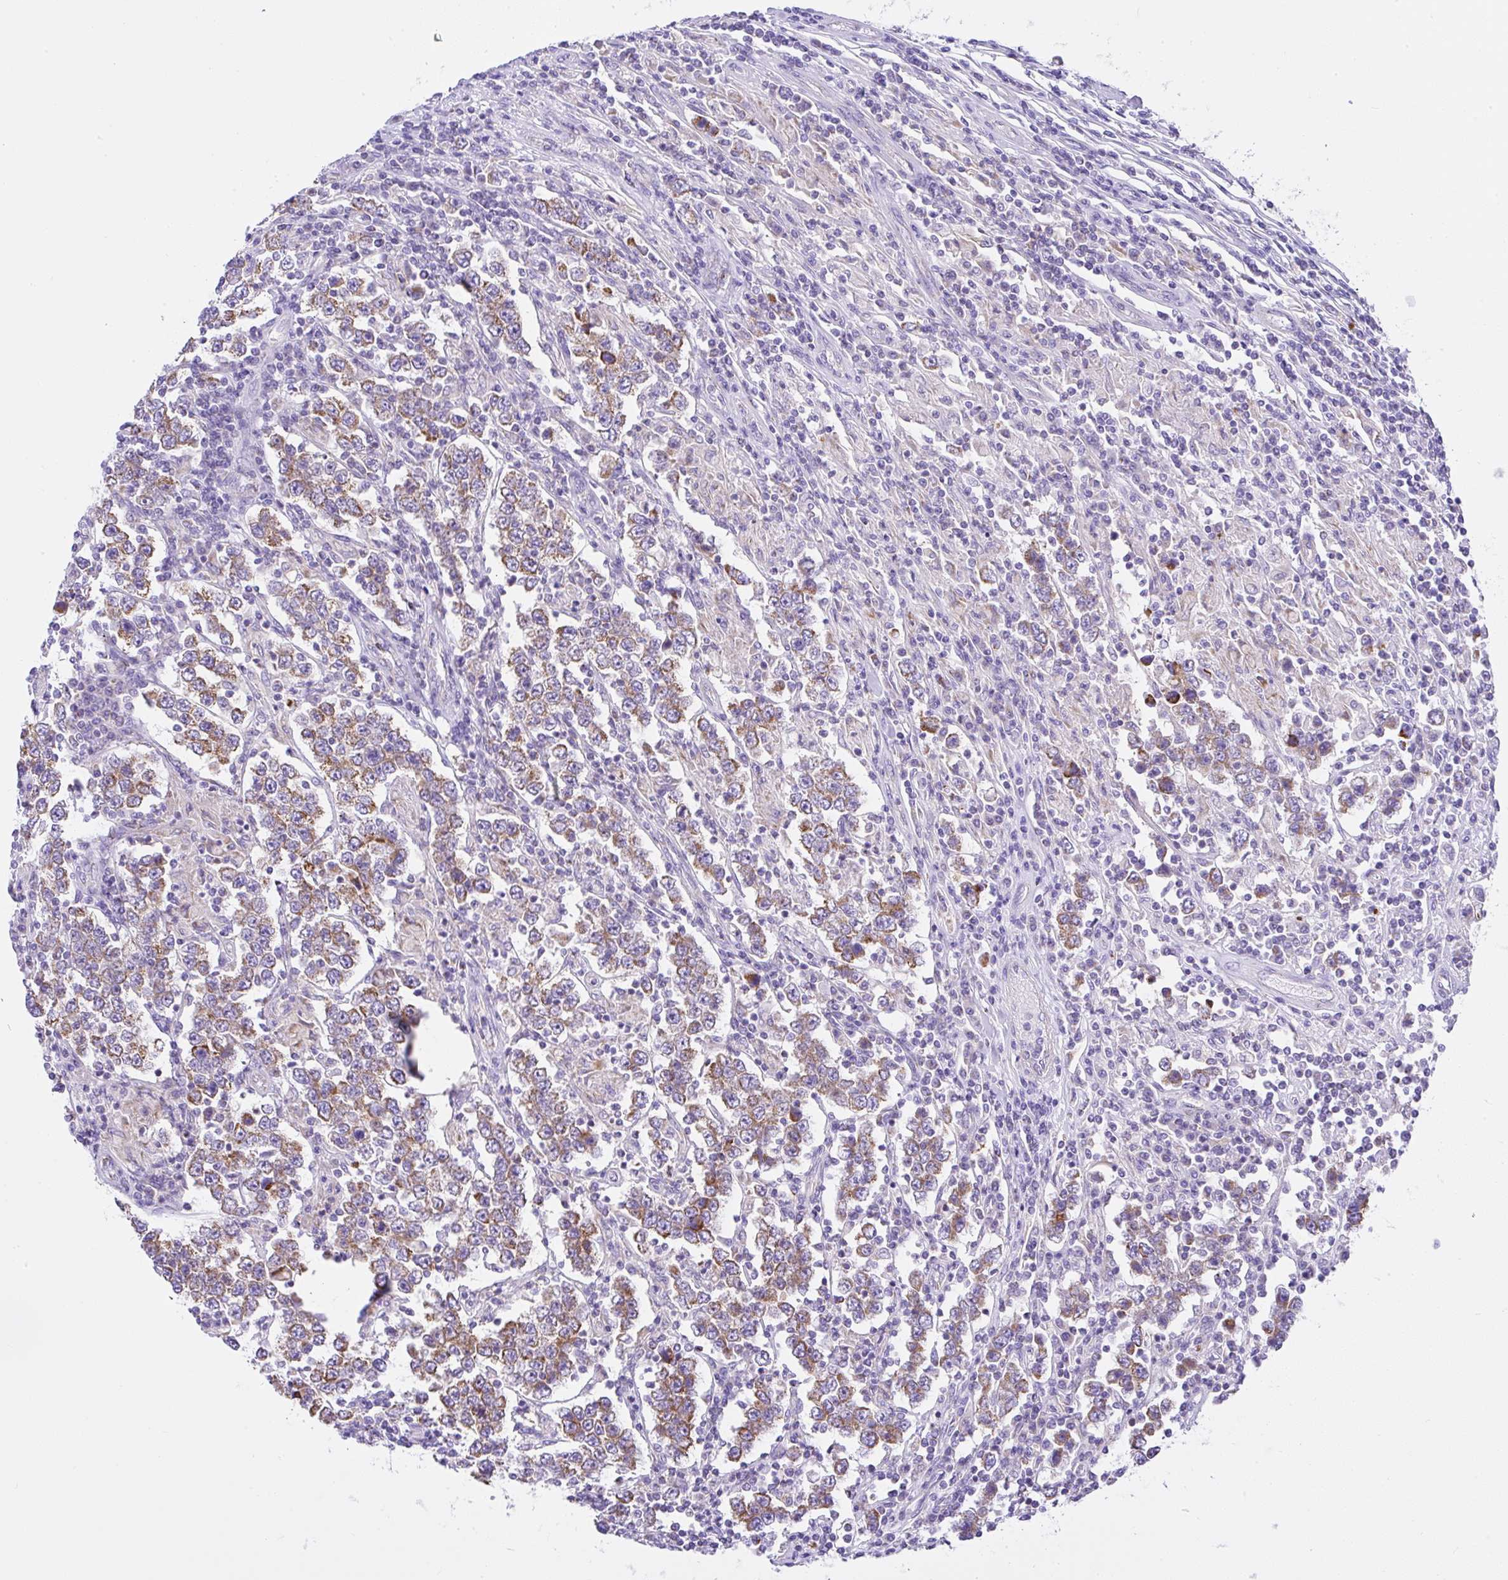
{"staining": {"intensity": "moderate", "quantity": ">75%", "location": "cytoplasmic/membranous"}, "tissue": "testis cancer", "cell_type": "Tumor cells", "image_type": "cancer", "snomed": [{"axis": "morphology", "description": "Normal tissue, NOS"}, {"axis": "morphology", "description": "Urothelial carcinoma, High grade"}, {"axis": "morphology", "description": "Seminoma, NOS"}, {"axis": "morphology", "description": "Carcinoma, Embryonal, NOS"}, {"axis": "topography", "description": "Urinary bladder"}, {"axis": "topography", "description": "Testis"}], "caption": "Testis seminoma stained for a protein reveals moderate cytoplasmic/membranous positivity in tumor cells. (brown staining indicates protein expression, while blue staining denotes nuclei).", "gene": "SLC13A1", "patient": {"sex": "male", "age": 41}}